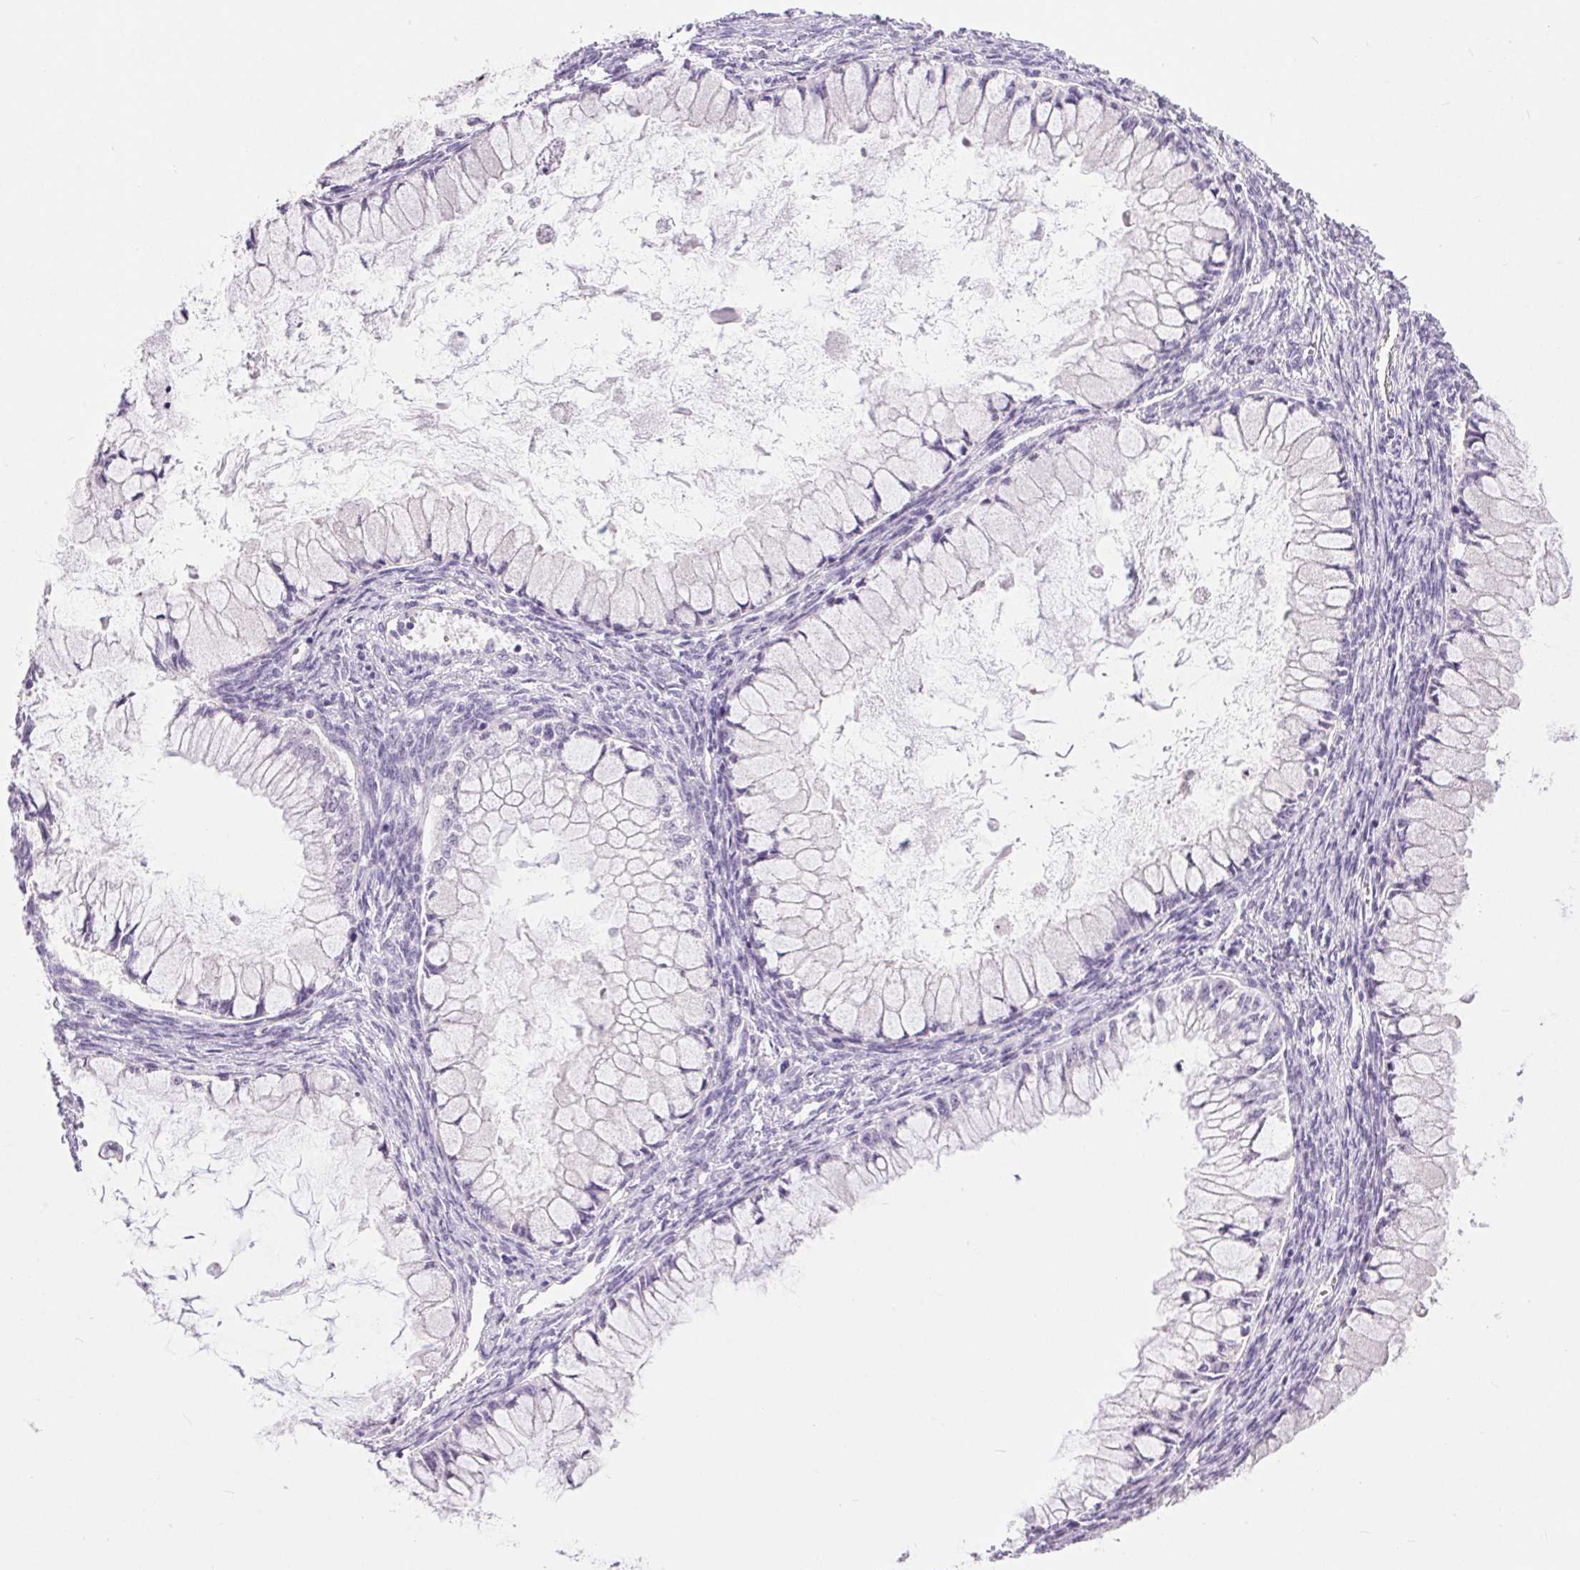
{"staining": {"intensity": "negative", "quantity": "none", "location": "none"}, "tissue": "ovarian cancer", "cell_type": "Tumor cells", "image_type": "cancer", "snomed": [{"axis": "morphology", "description": "Cystadenocarcinoma, mucinous, NOS"}, {"axis": "topography", "description": "Ovary"}], "caption": "DAB immunohistochemical staining of ovarian mucinous cystadenocarcinoma exhibits no significant expression in tumor cells. (Brightfield microscopy of DAB (3,3'-diaminobenzidine) immunohistochemistry (IHC) at high magnification).", "gene": "XDH", "patient": {"sex": "female", "age": 34}}